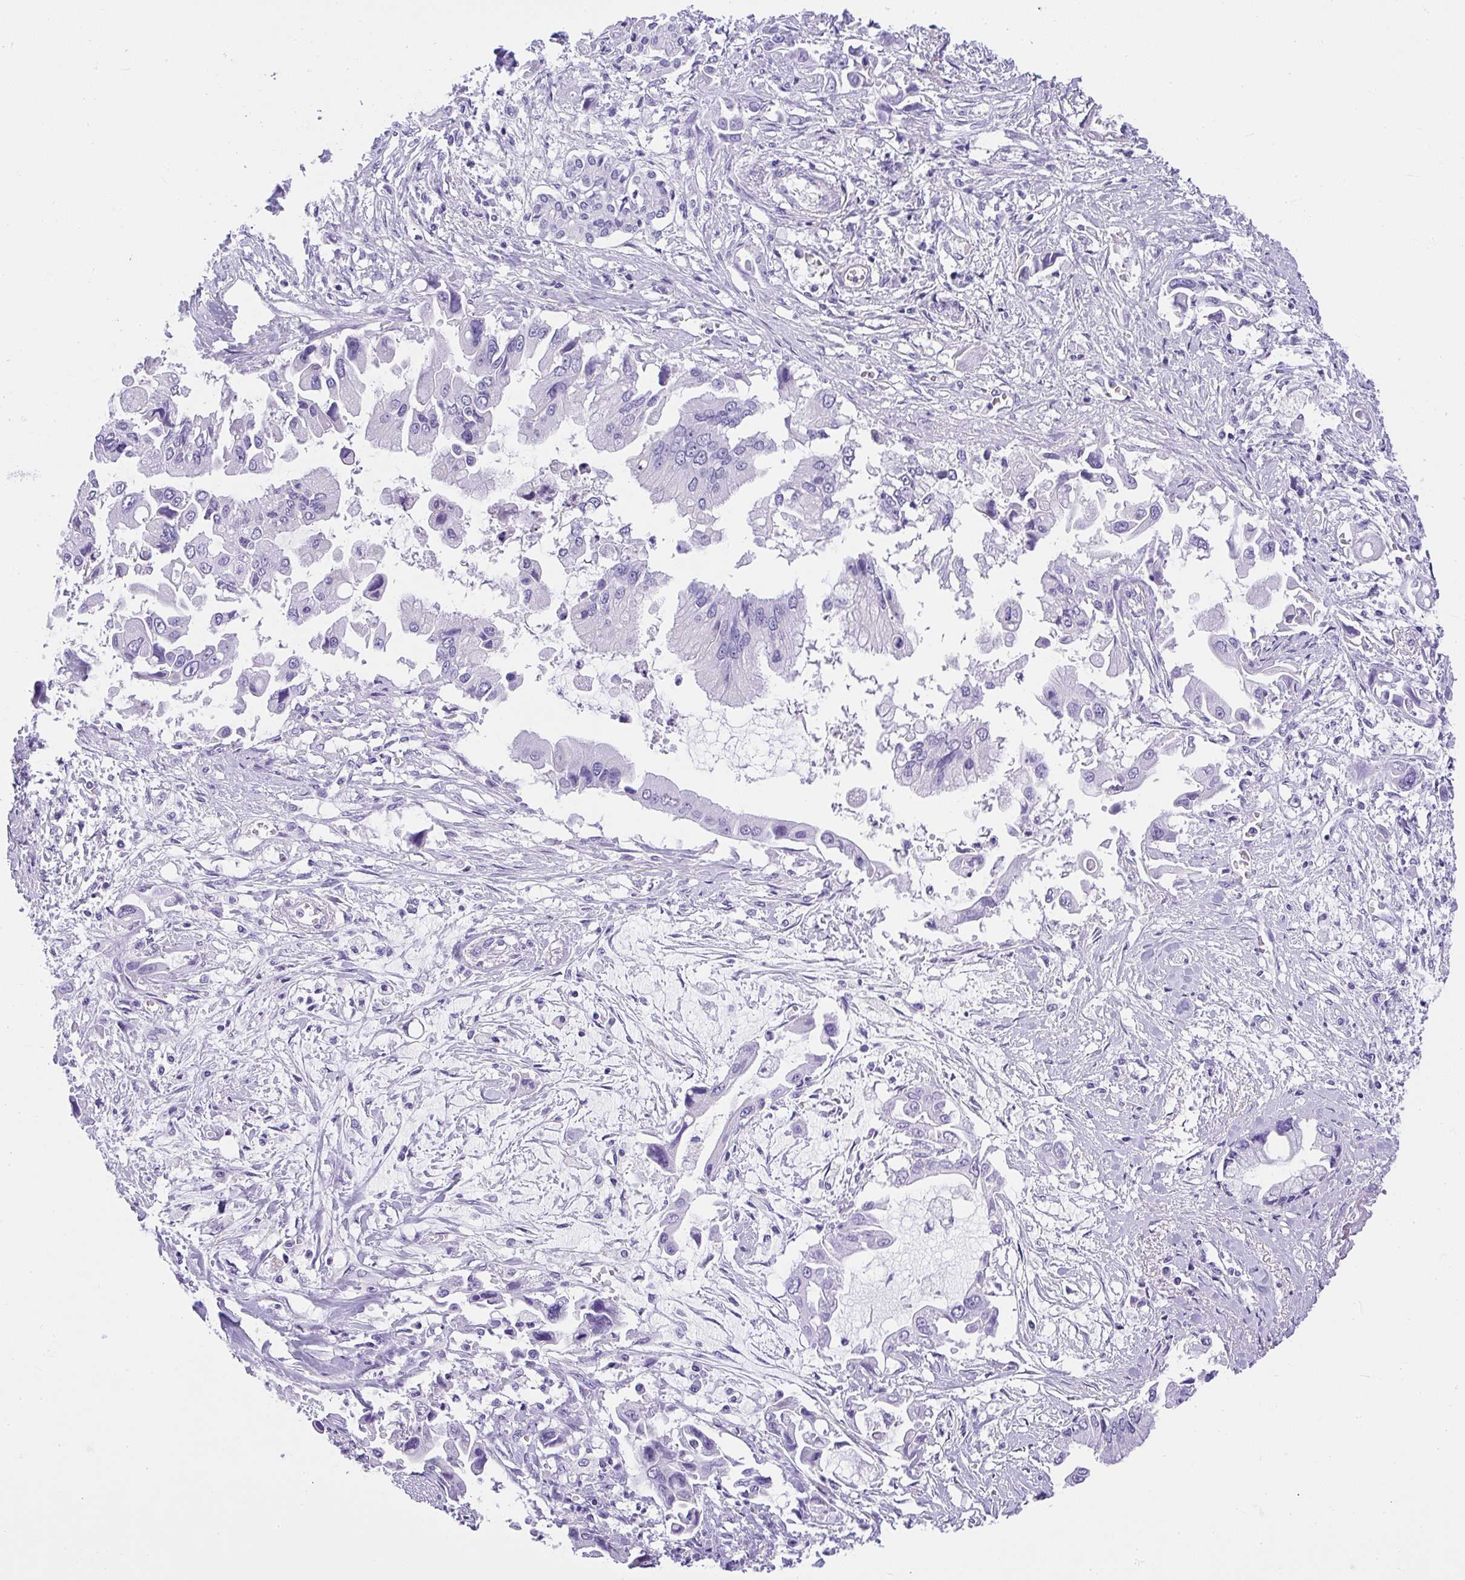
{"staining": {"intensity": "negative", "quantity": "none", "location": "none"}, "tissue": "pancreatic cancer", "cell_type": "Tumor cells", "image_type": "cancer", "snomed": [{"axis": "morphology", "description": "Adenocarcinoma, NOS"}, {"axis": "topography", "description": "Pancreas"}], "caption": "High magnification brightfield microscopy of adenocarcinoma (pancreatic) stained with DAB (3,3'-diaminobenzidine) (brown) and counterstained with hematoxylin (blue): tumor cells show no significant staining.", "gene": "AVIL", "patient": {"sex": "male", "age": 84}}